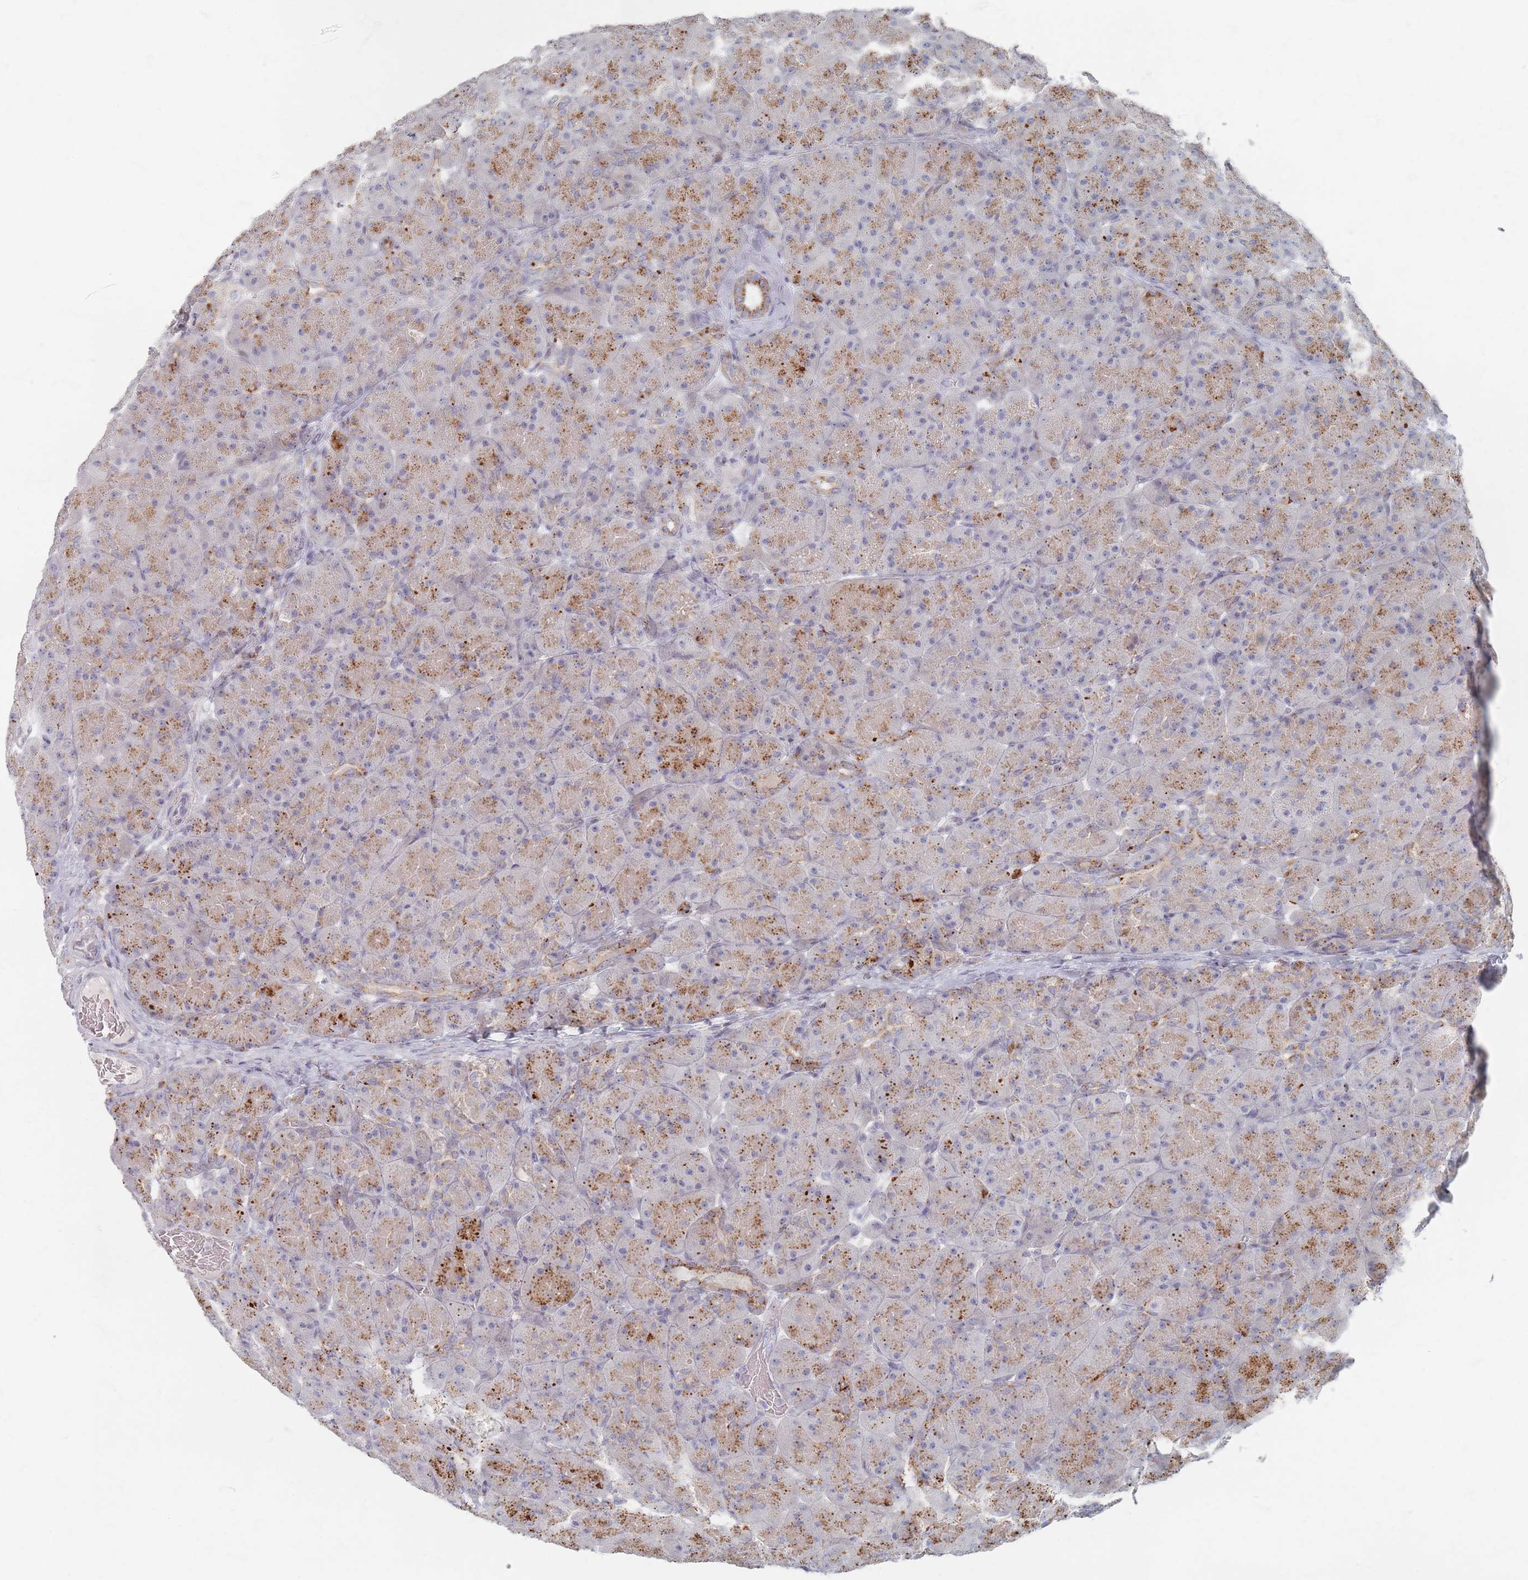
{"staining": {"intensity": "strong", "quantity": ">75%", "location": "cytoplasmic/membranous"}, "tissue": "pancreas", "cell_type": "Exocrine glandular cells", "image_type": "normal", "snomed": [{"axis": "morphology", "description": "Normal tissue, NOS"}, {"axis": "topography", "description": "Pancreas"}], "caption": "IHC image of benign pancreas: pancreas stained using immunohistochemistry reveals high levels of strong protein expression localized specifically in the cytoplasmic/membranous of exocrine glandular cells, appearing as a cytoplasmic/membranous brown color.", "gene": "ENSG00000251357", "patient": {"sex": "male", "age": 66}}